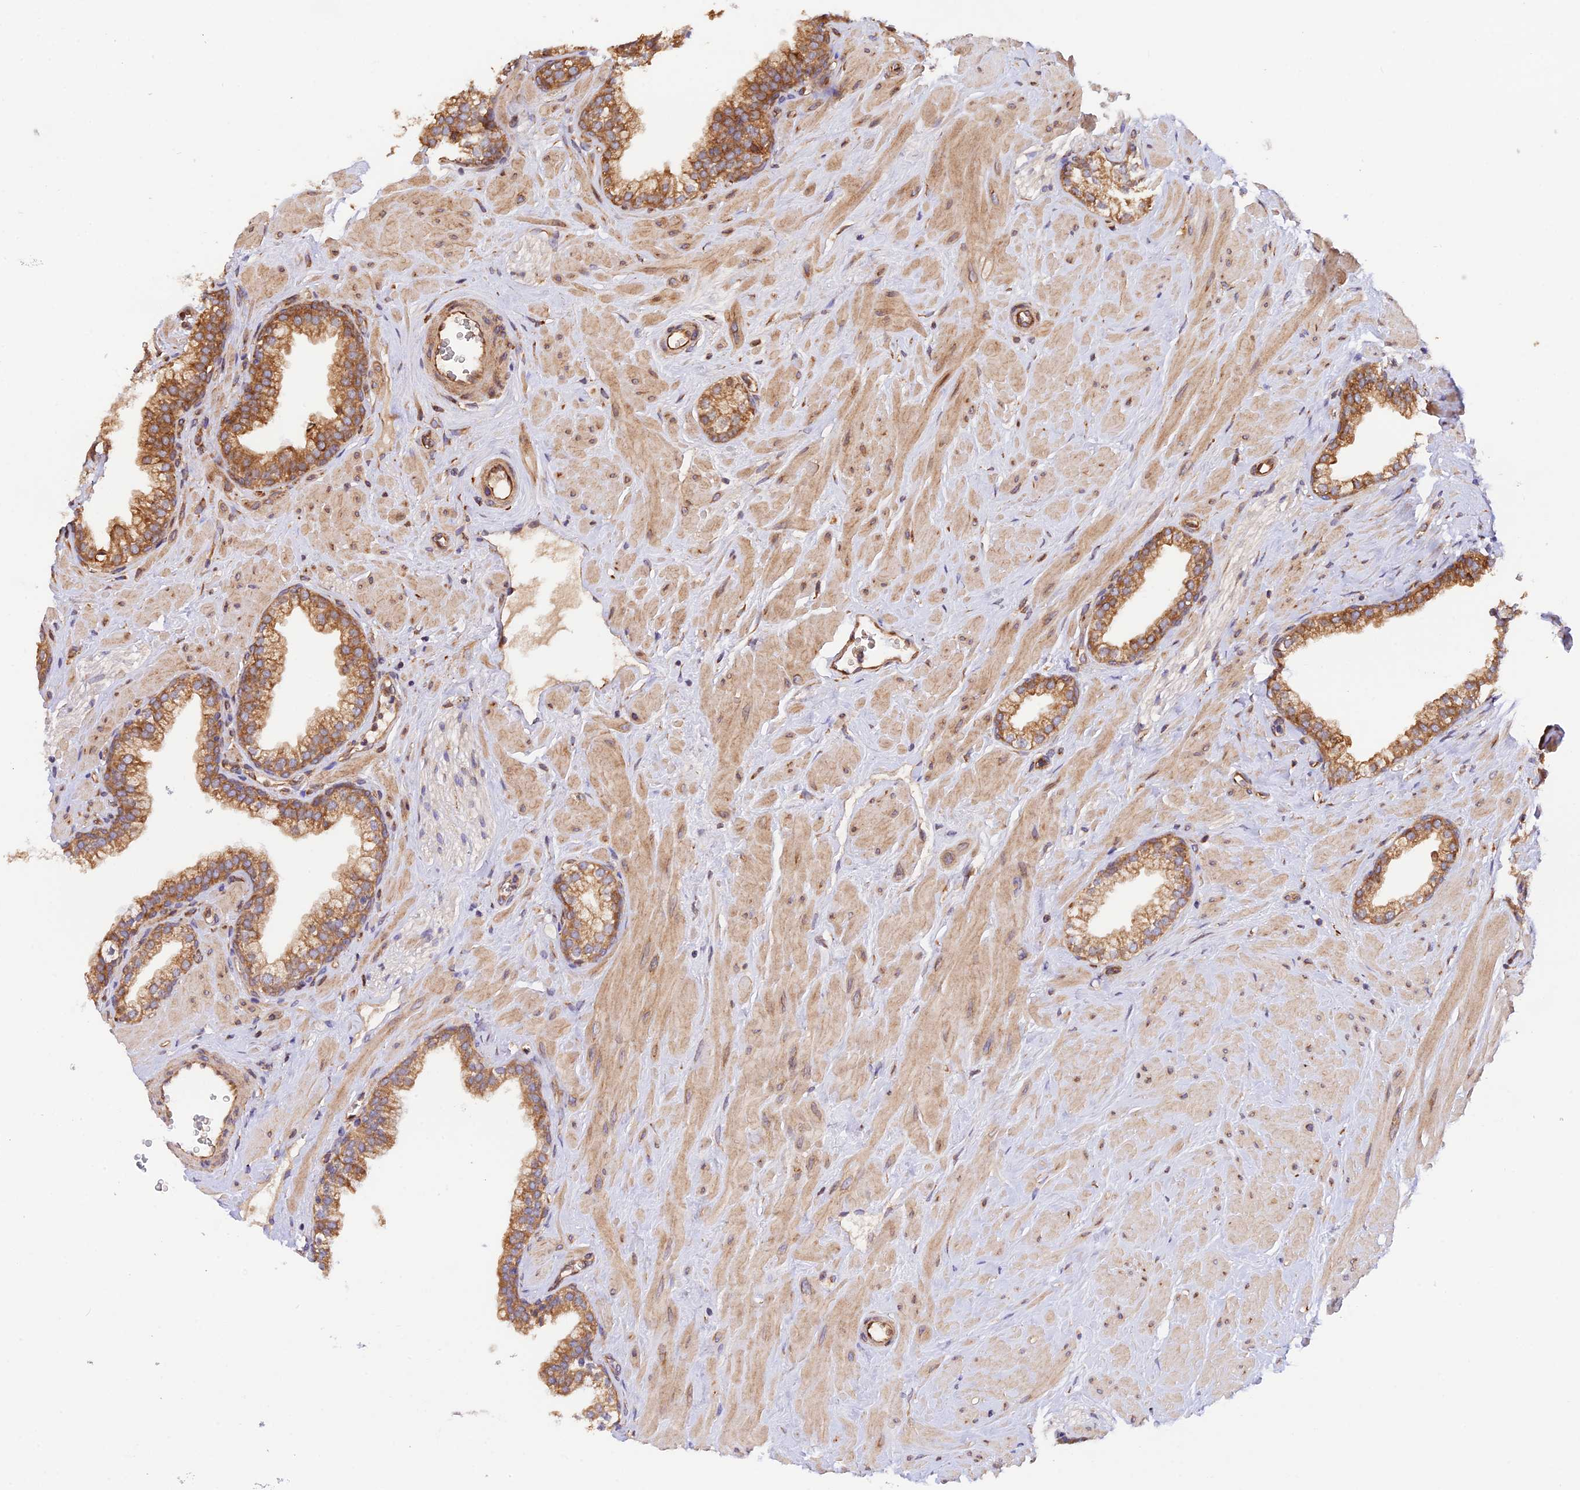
{"staining": {"intensity": "moderate", "quantity": ">75%", "location": "cytoplasmic/membranous"}, "tissue": "prostate", "cell_type": "Glandular cells", "image_type": "normal", "snomed": [{"axis": "morphology", "description": "Normal tissue, NOS"}, {"axis": "morphology", "description": "Urothelial carcinoma, Low grade"}, {"axis": "topography", "description": "Urinary bladder"}, {"axis": "topography", "description": "Prostate"}], "caption": "Immunohistochemical staining of benign human prostate reveals >75% levels of moderate cytoplasmic/membranous protein staining in about >75% of glandular cells. Immunohistochemistry (ihc) stains the protein of interest in brown and the nuclei are stained blue.", "gene": "RPL5", "patient": {"sex": "male", "age": 60}}